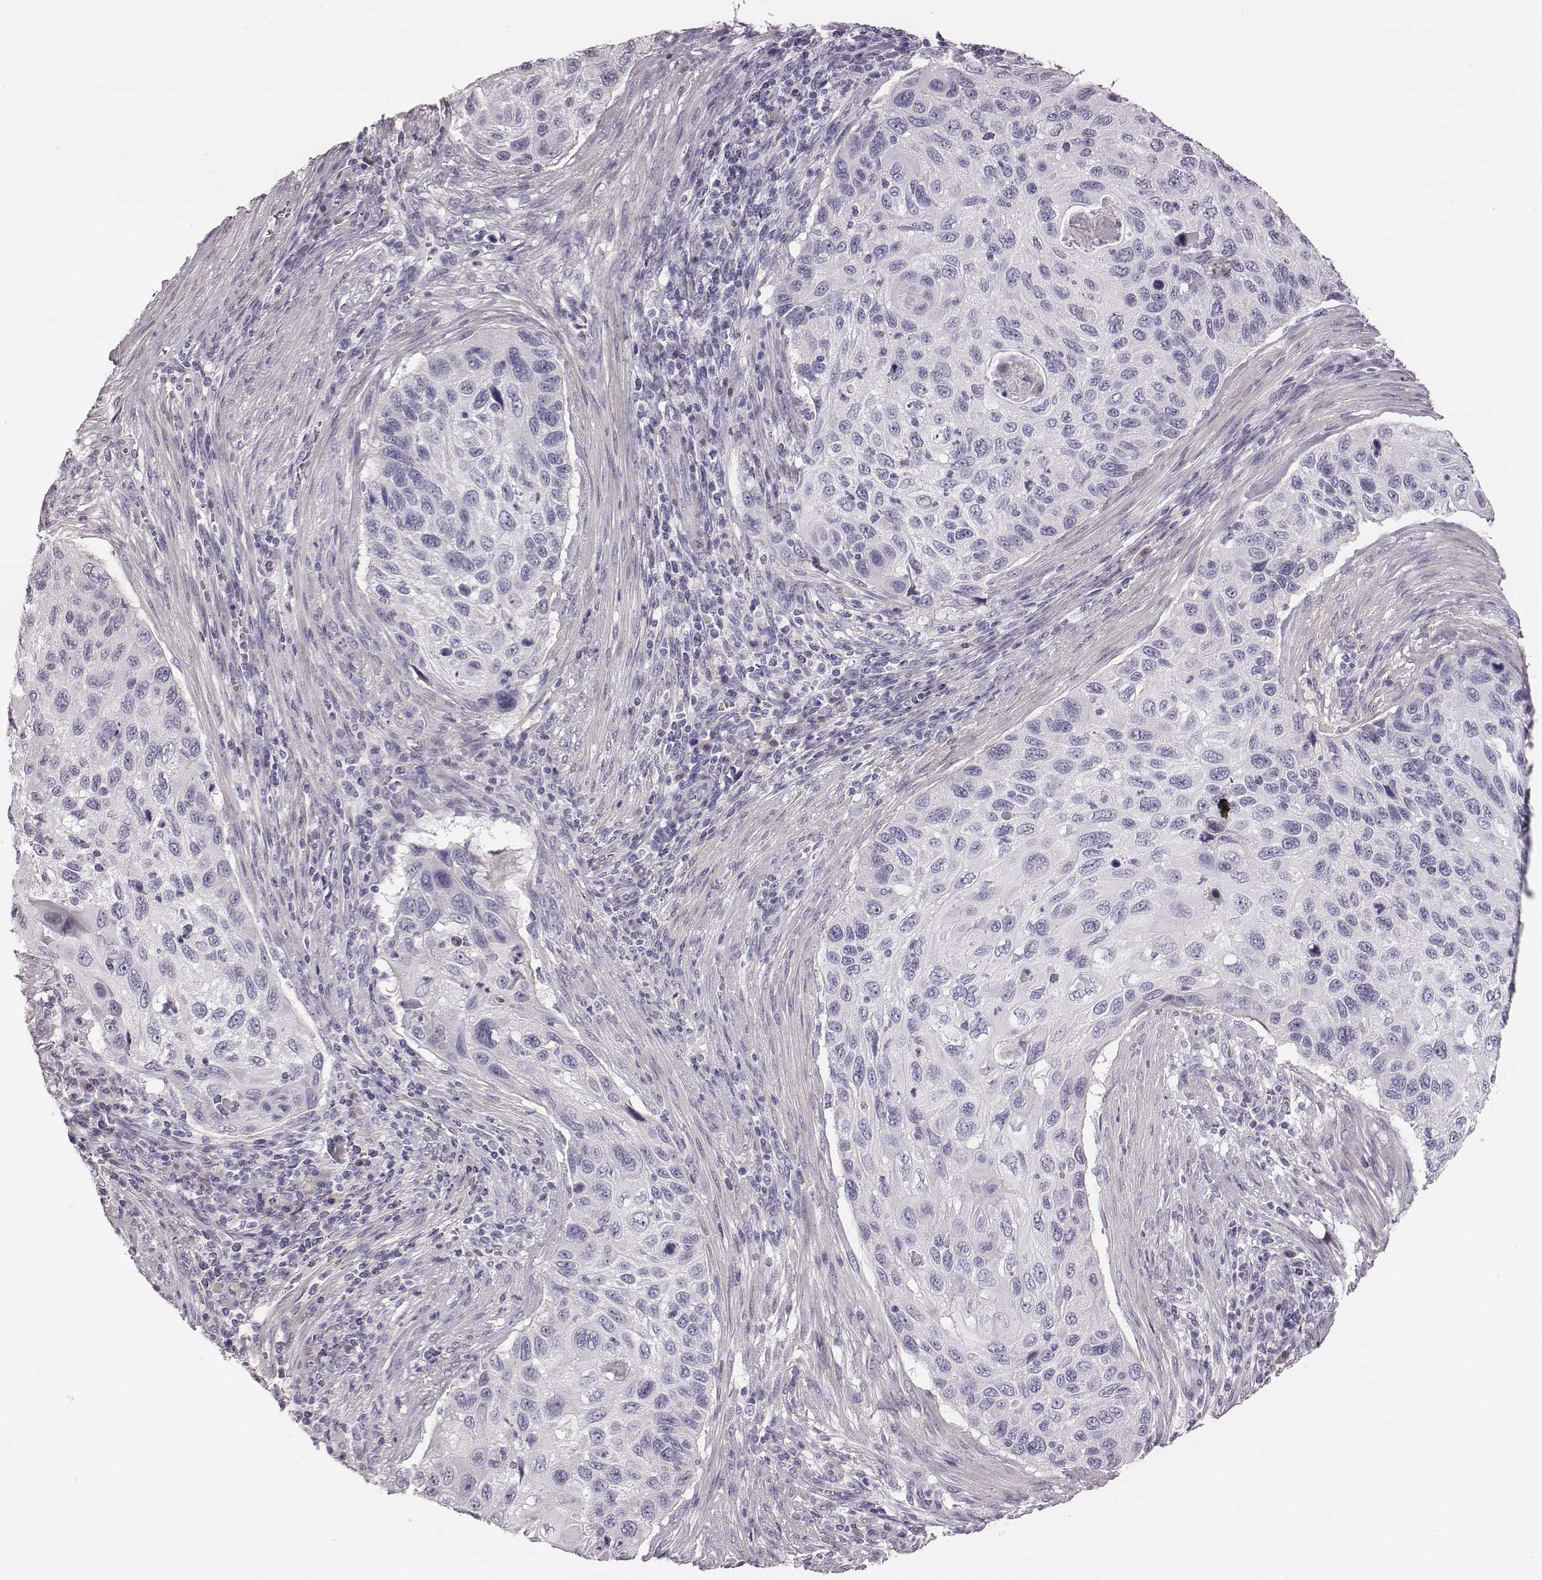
{"staining": {"intensity": "negative", "quantity": "none", "location": "none"}, "tissue": "cervical cancer", "cell_type": "Tumor cells", "image_type": "cancer", "snomed": [{"axis": "morphology", "description": "Squamous cell carcinoma, NOS"}, {"axis": "topography", "description": "Cervix"}], "caption": "This is an immunohistochemistry (IHC) photomicrograph of cervical cancer (squamous cell carcinoma). There is no staining in tumor cells.", "gene": "CRISP1", "patient": {"sex": "female", "age": 70}}